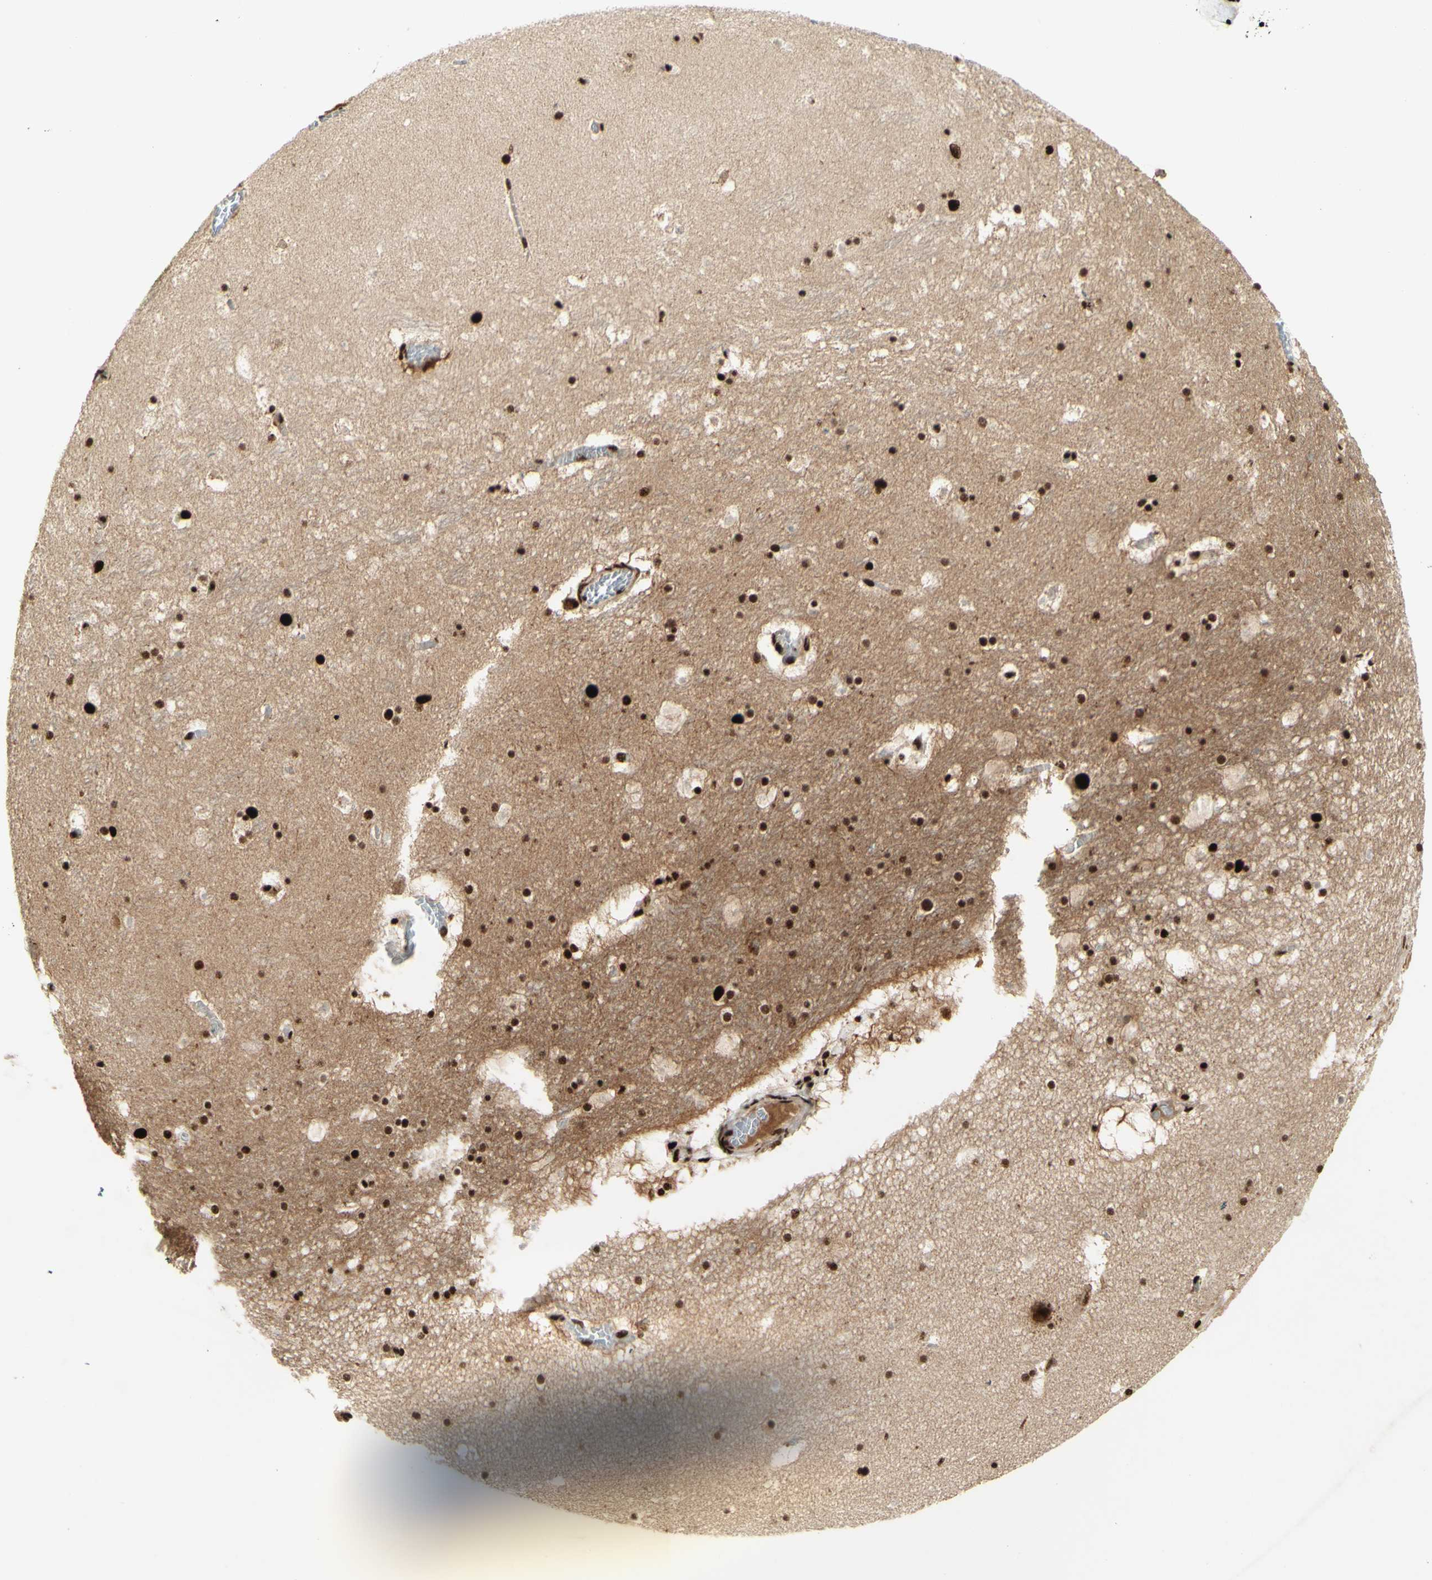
{"staining": {"intensity": "moderate", "quantity": "25%-75%", "location": "nuclear"}, "tissue": "hippocampus", "cell_type": "Glial cells", "image_type": "normal", "snomed": [{"axis": "morphology", "description": "Normal tissue, NOS"}, {"axis": "topography", "description": "Hippocampus"}], "caption": "This histopathology image displays unremarkable hippocampus stained with immunohistochemistry to label a protein in brown. The nuclear of glial cells show moderate positivity for the protein. Nuclei are counter-stained blue.", "gene": "DHX9", "patient": {"sex": "male", "age": 45}}